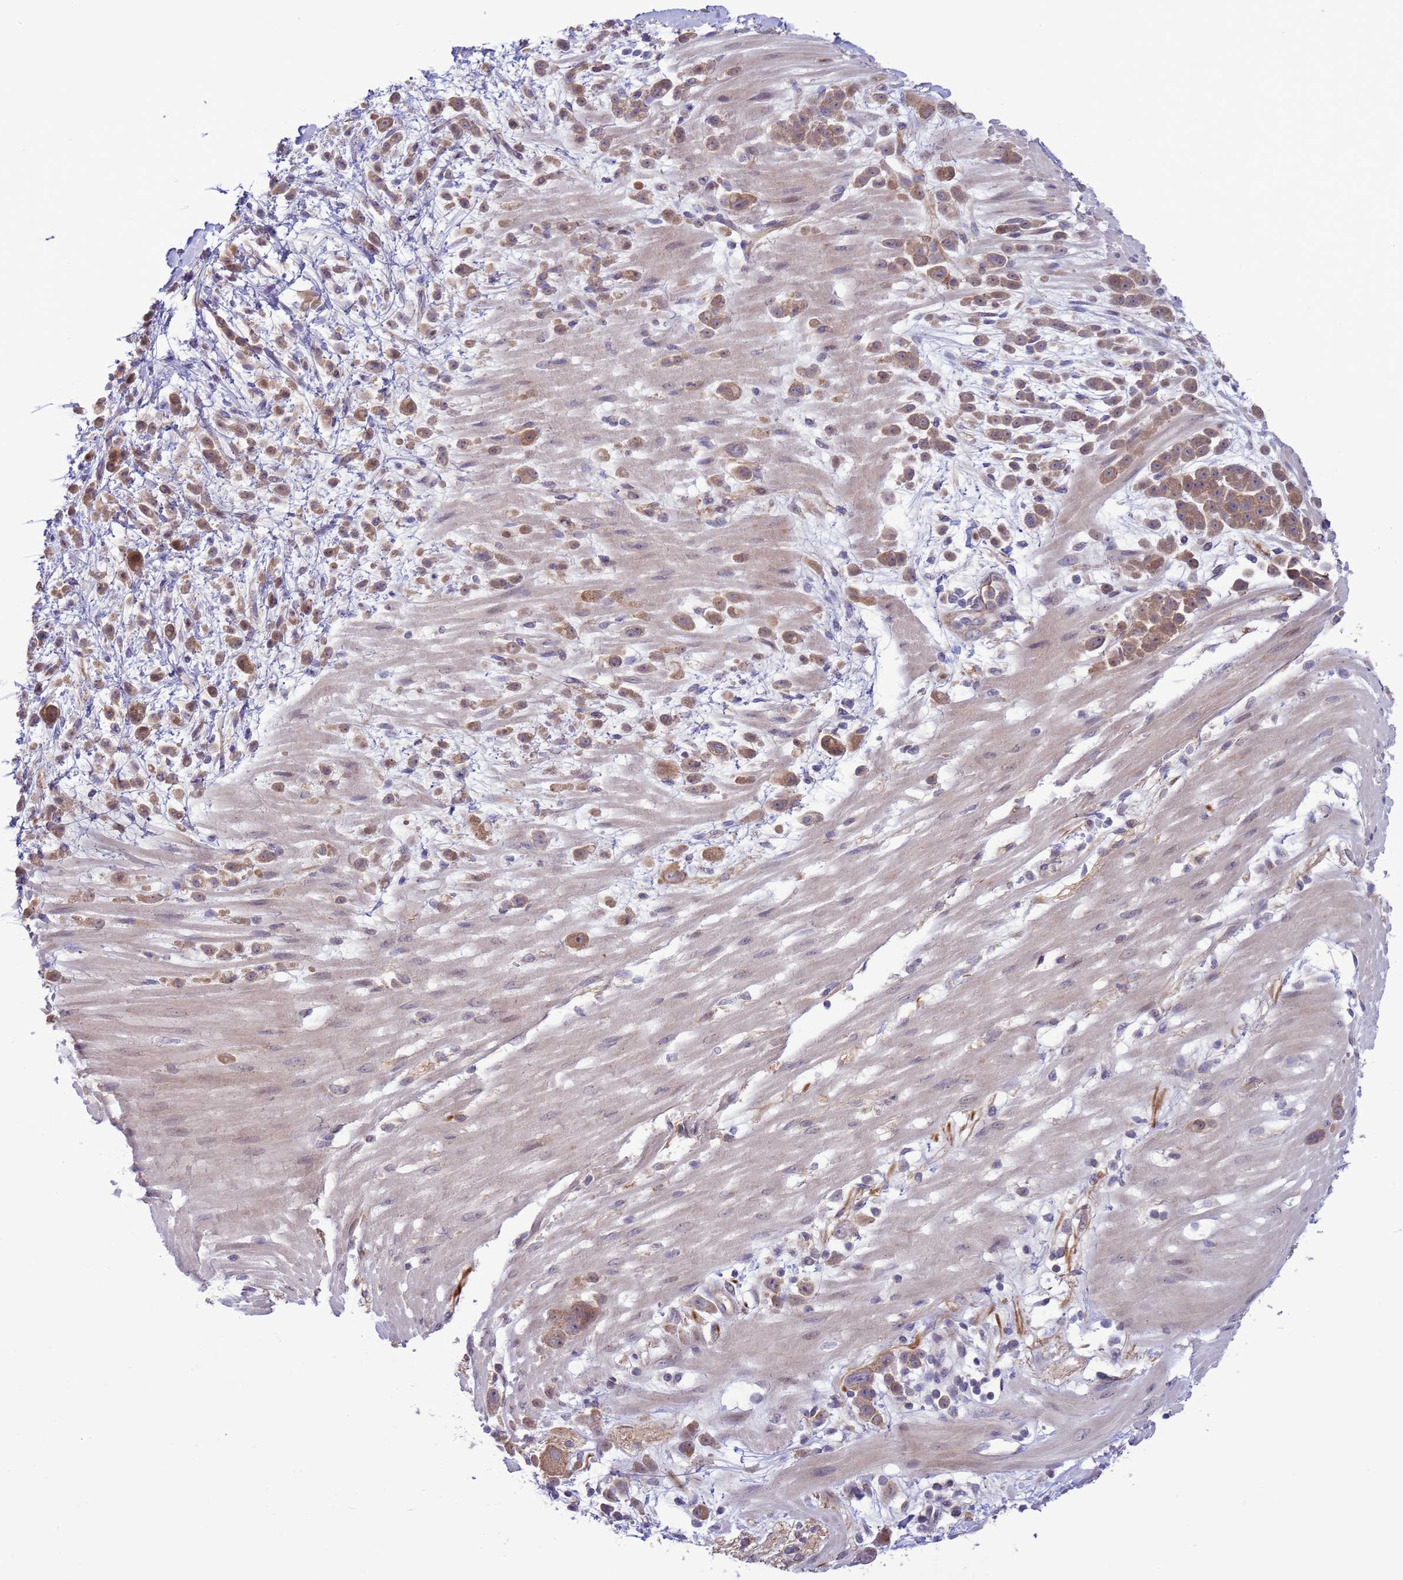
{"staining": {"intensity": "moderate", "quantity": ">75%", "location": "cytoplasmic/membranous"}, "tissue": "pancreatic cancer", "cell_type": "Tumor cells", "image_type": "cancer", "snomed": [{"axis": "morphology", "description": "Normal tissue, NOS"}, {"axis": "morphology", "description": "Adenocarcinoma, NOS"}, {"axis": "topography", "description": "Pancreas"}], "caption": "The micrograph demonstrates a brown stain indicating the presence of a protein in the cytoplasmic/membranous of tumor cells in pancreatic cancer (adenocarcinoma). (DAB (3,3'-diaminobenzidine) = brown stain, brightfield microscopy at high magnification).", "gene": "GJA10", "patient": {"sex": "female", "age": 64}}